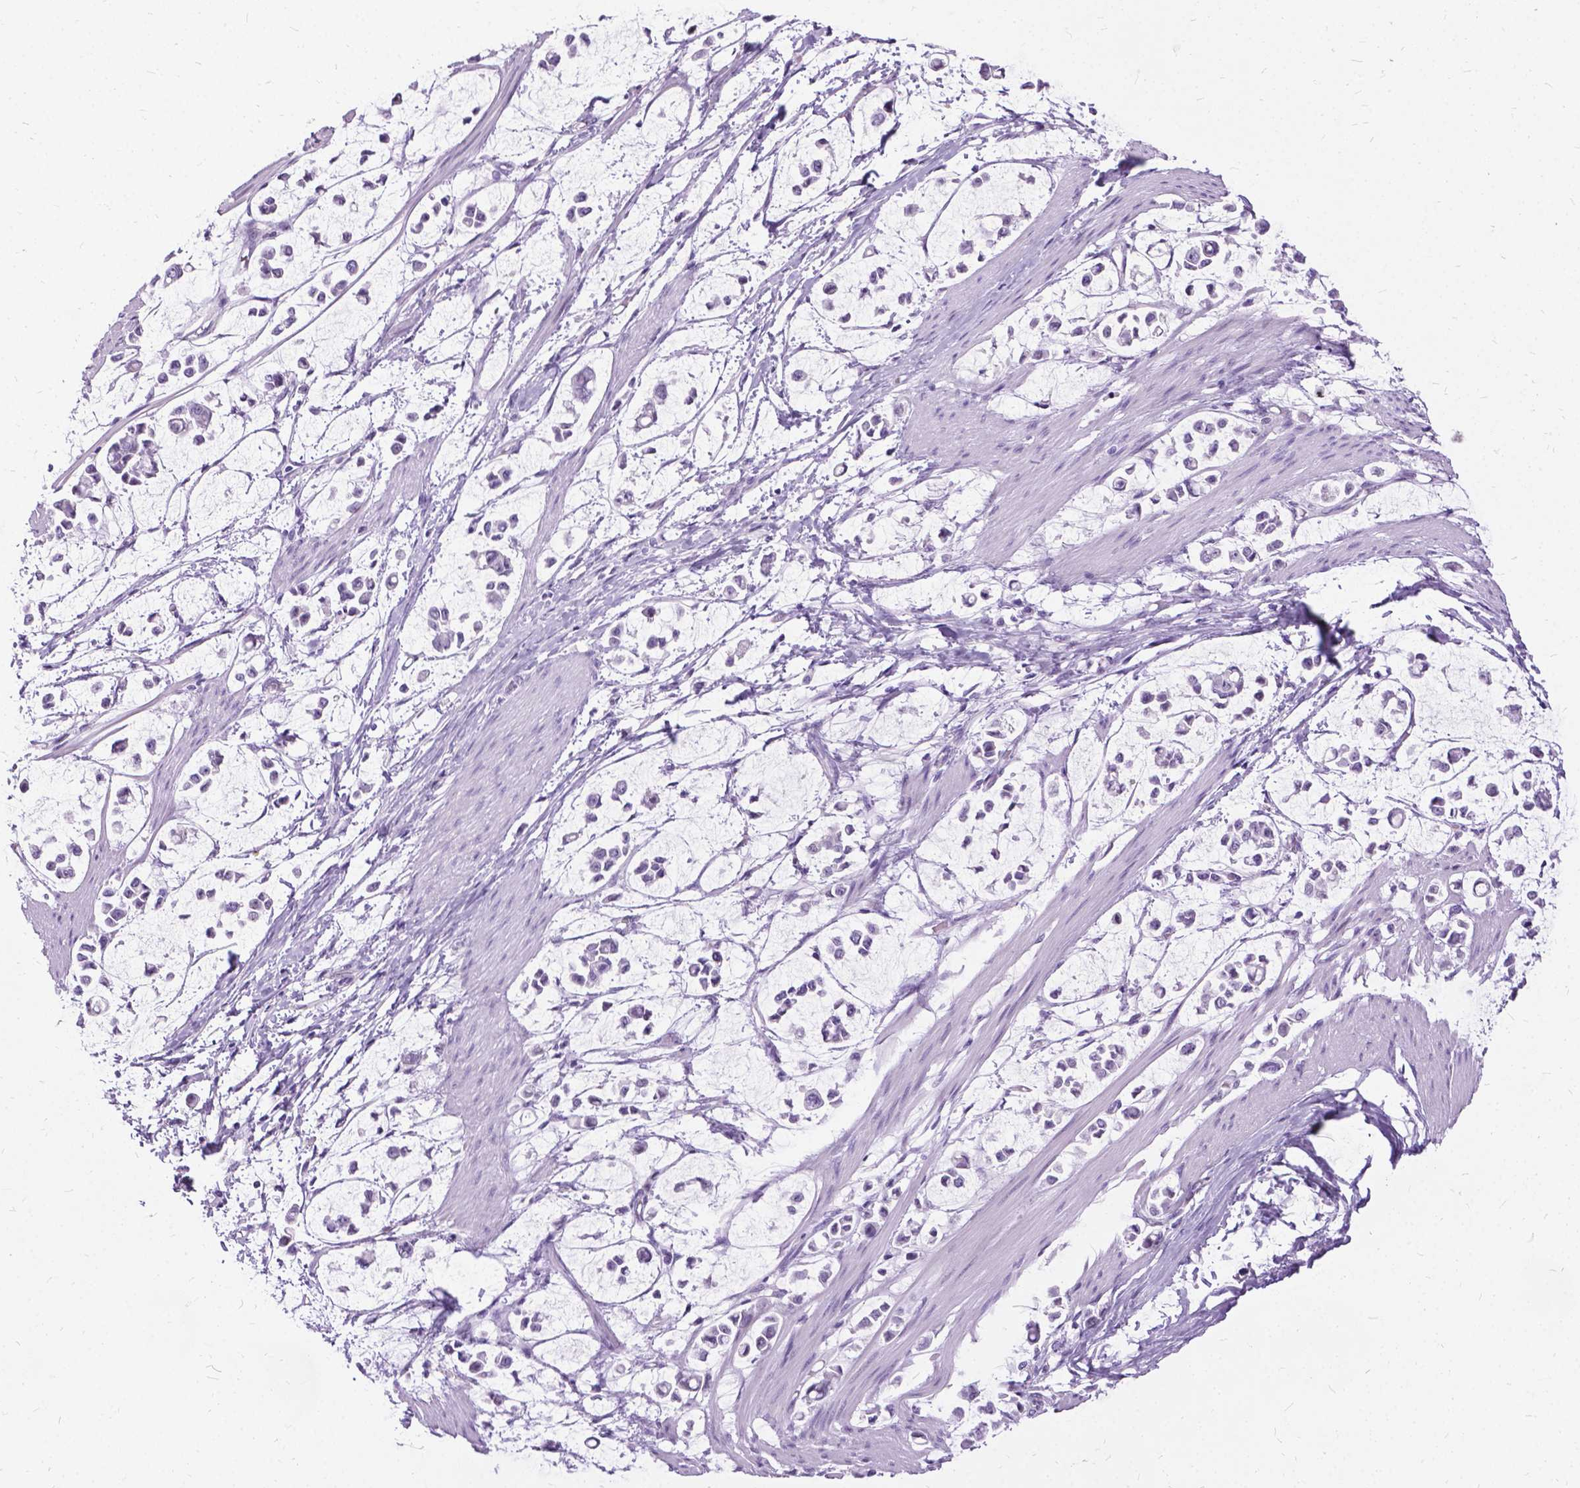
{"staining": {"intensity": "negative", "quantity": "none", "location": "none"}, "tissue": "stomach cancer", "cell_type": "Tumor cells", "image_type": "cancer", "snomed": [{"axis": "morphology", "description": "Adenocarcinoma, NOS"}, {"axis": "topography", "description": "Stomach"}], "caption": "The immunohistochemistry (IHC) micrograph has no significant positivity in tumor cells of stomach cancer tissue. The staining was performed using DAB to visualize the protein expression in brown, while the nuclei were stained in blue with hematoxylin (Magnification: 20x).", "gene": "PROB1", "patient": {"sex": "male", "age": 82}}